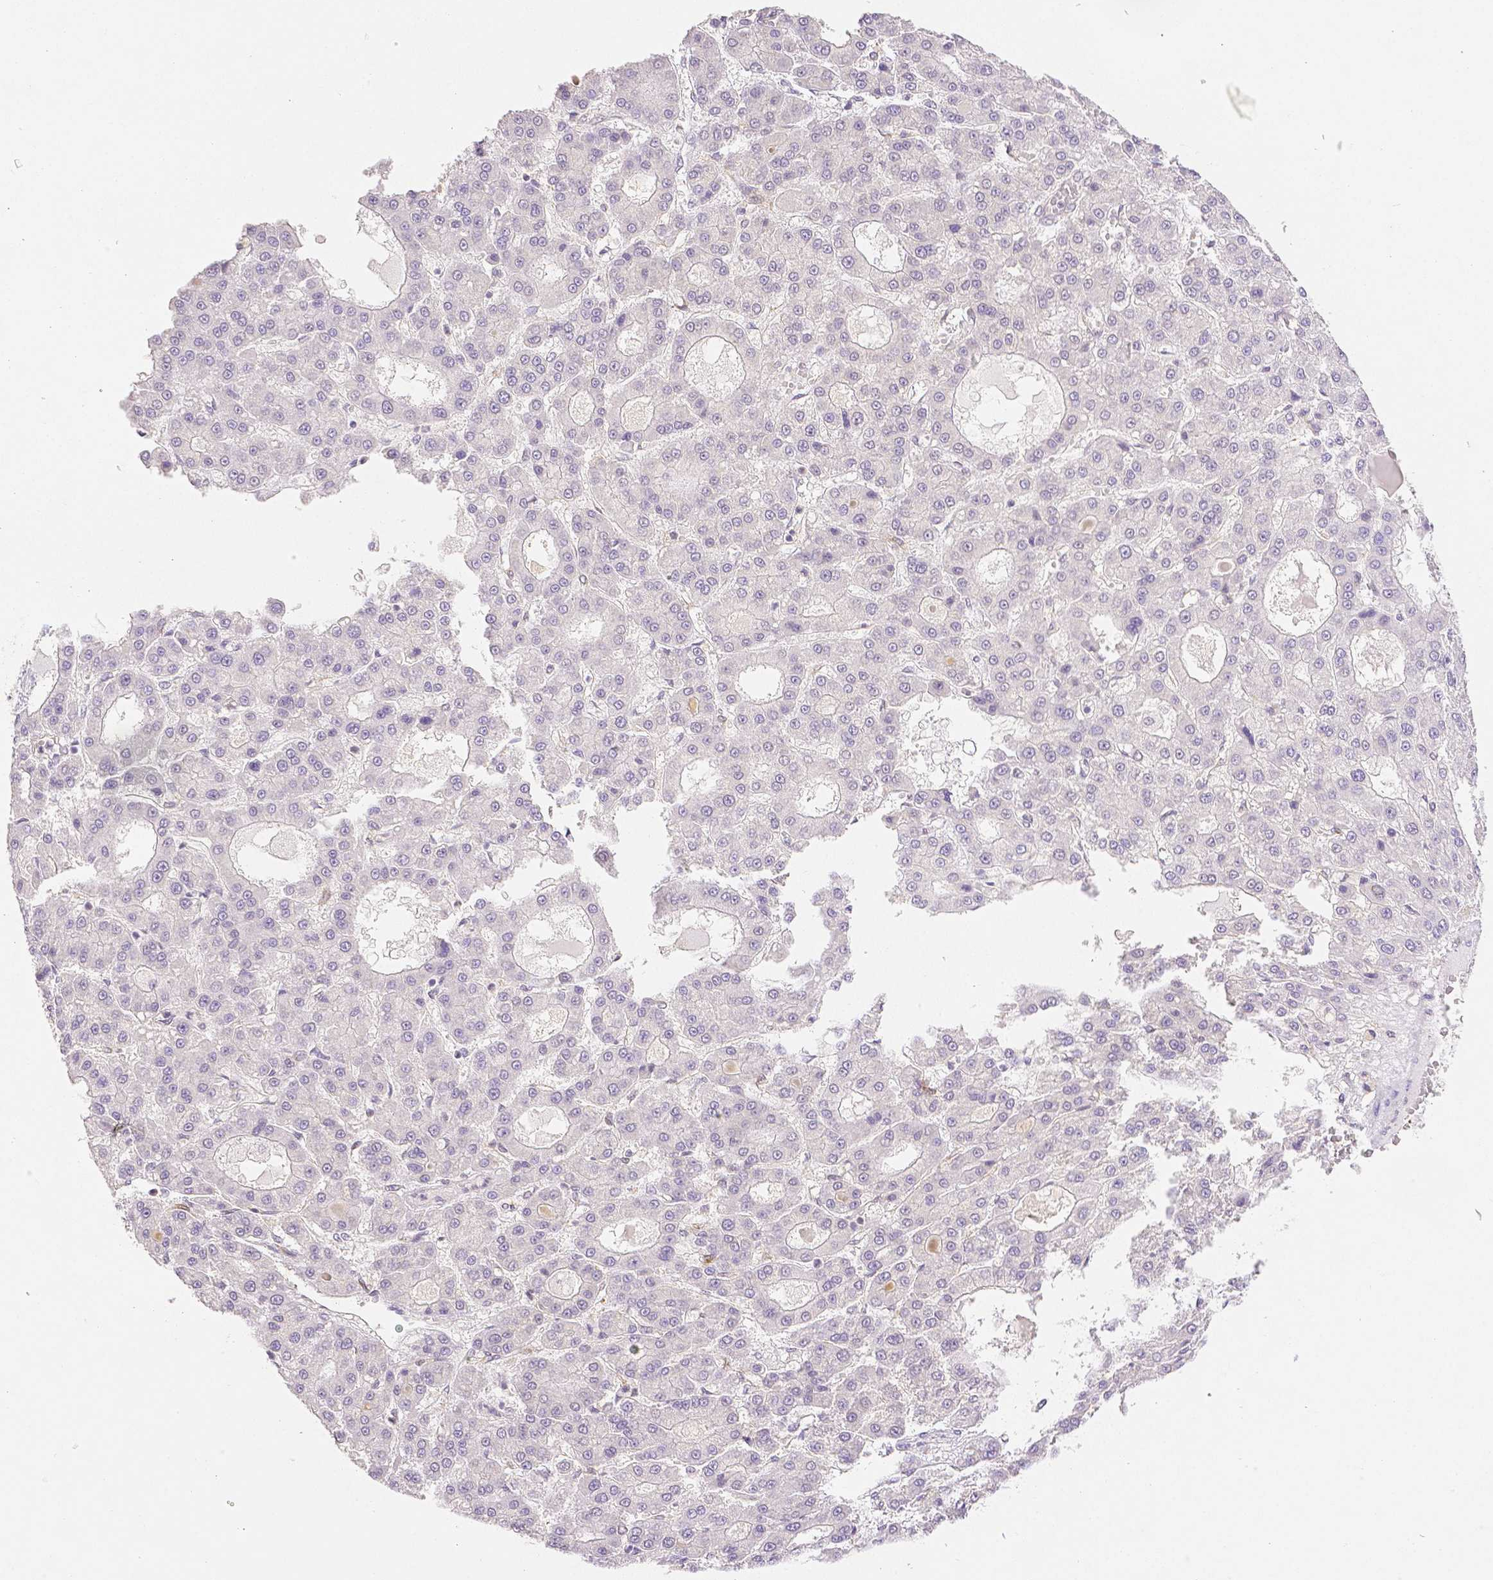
{"staining": {"intensity": "negative", "quantity": "none", "location": "none"}, "tissue": "liver cancer", "cell_type": "Tumor cells", "image_type": "cancer", "snomed": [{"axis": "morphology", "description": "Carcinoma, Hepatocellular, NOS"}, {"axis": "topography", "description": "Liver"}], "caption": "DAB (3,3'-diaminobenzidine) immunohistochemical staining of hepatocellular carcinoma (liver) reveals no significant staining in tumor cells.", "gene": "THY1", "patient": {"sex": "male", "age": 70}}